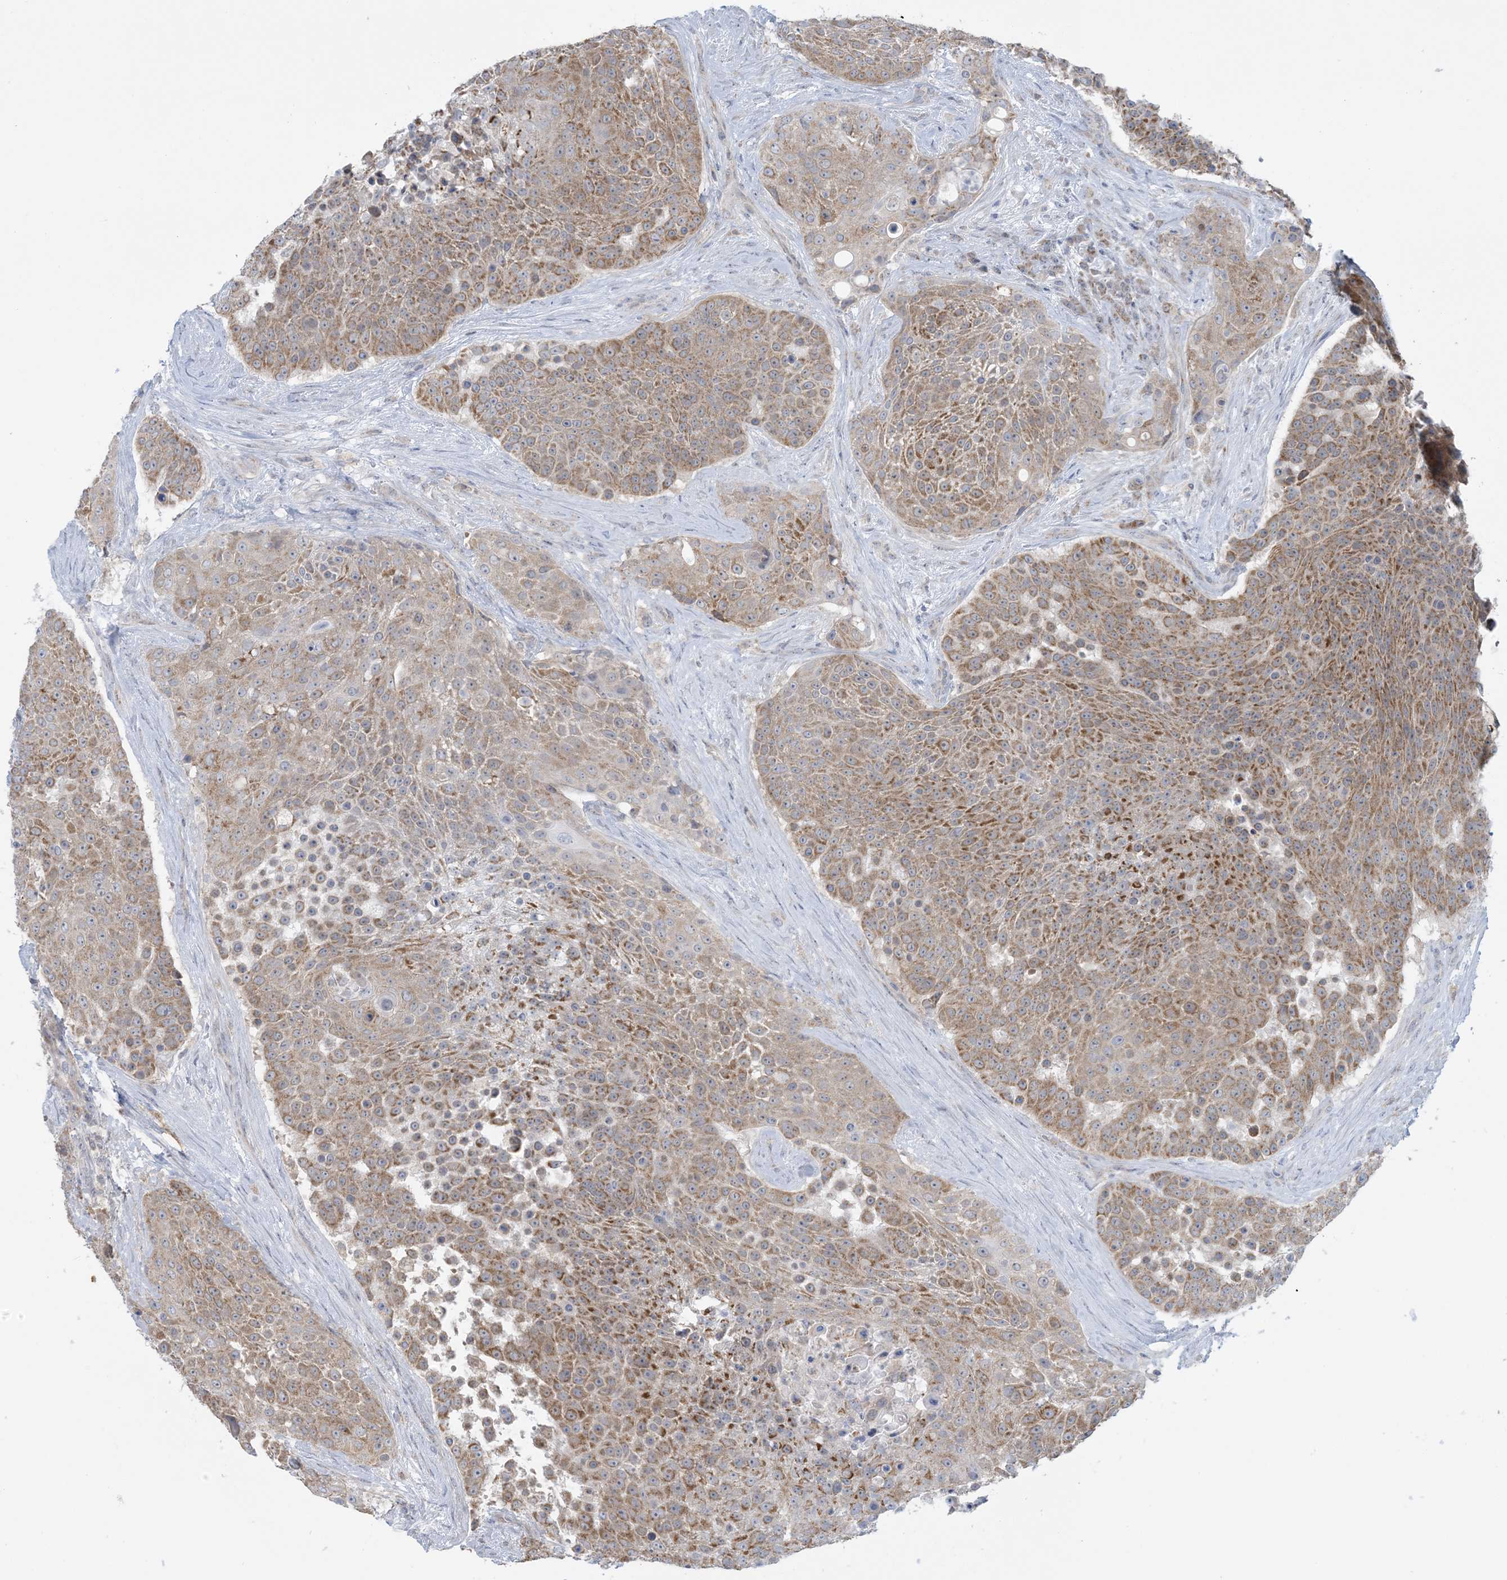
{"staining": {"intensity": "moderate", "quantity": ">75%", "location": "cytoplasmic/membranous"}, "tissue": "urothelial cancer", "cell_type": "Tumor cells", "image_type": "cancer", "snomed": [{"axis": "morphology", "description": "Urothelial carcinoma, High grade"}, {"axis": "topography", "description": "Urinary bladder"}], "caption": "Protein expression analysis of high-grade urothelial carcinoma displays moderate cytoplasmic/membranous positivity in approximately >75% of tumor cells. (Brightfield microscopy of DAB IHC at high magnification).", "gene": "MRPS18A", "patient": {"sex": "female", "age": 63}}